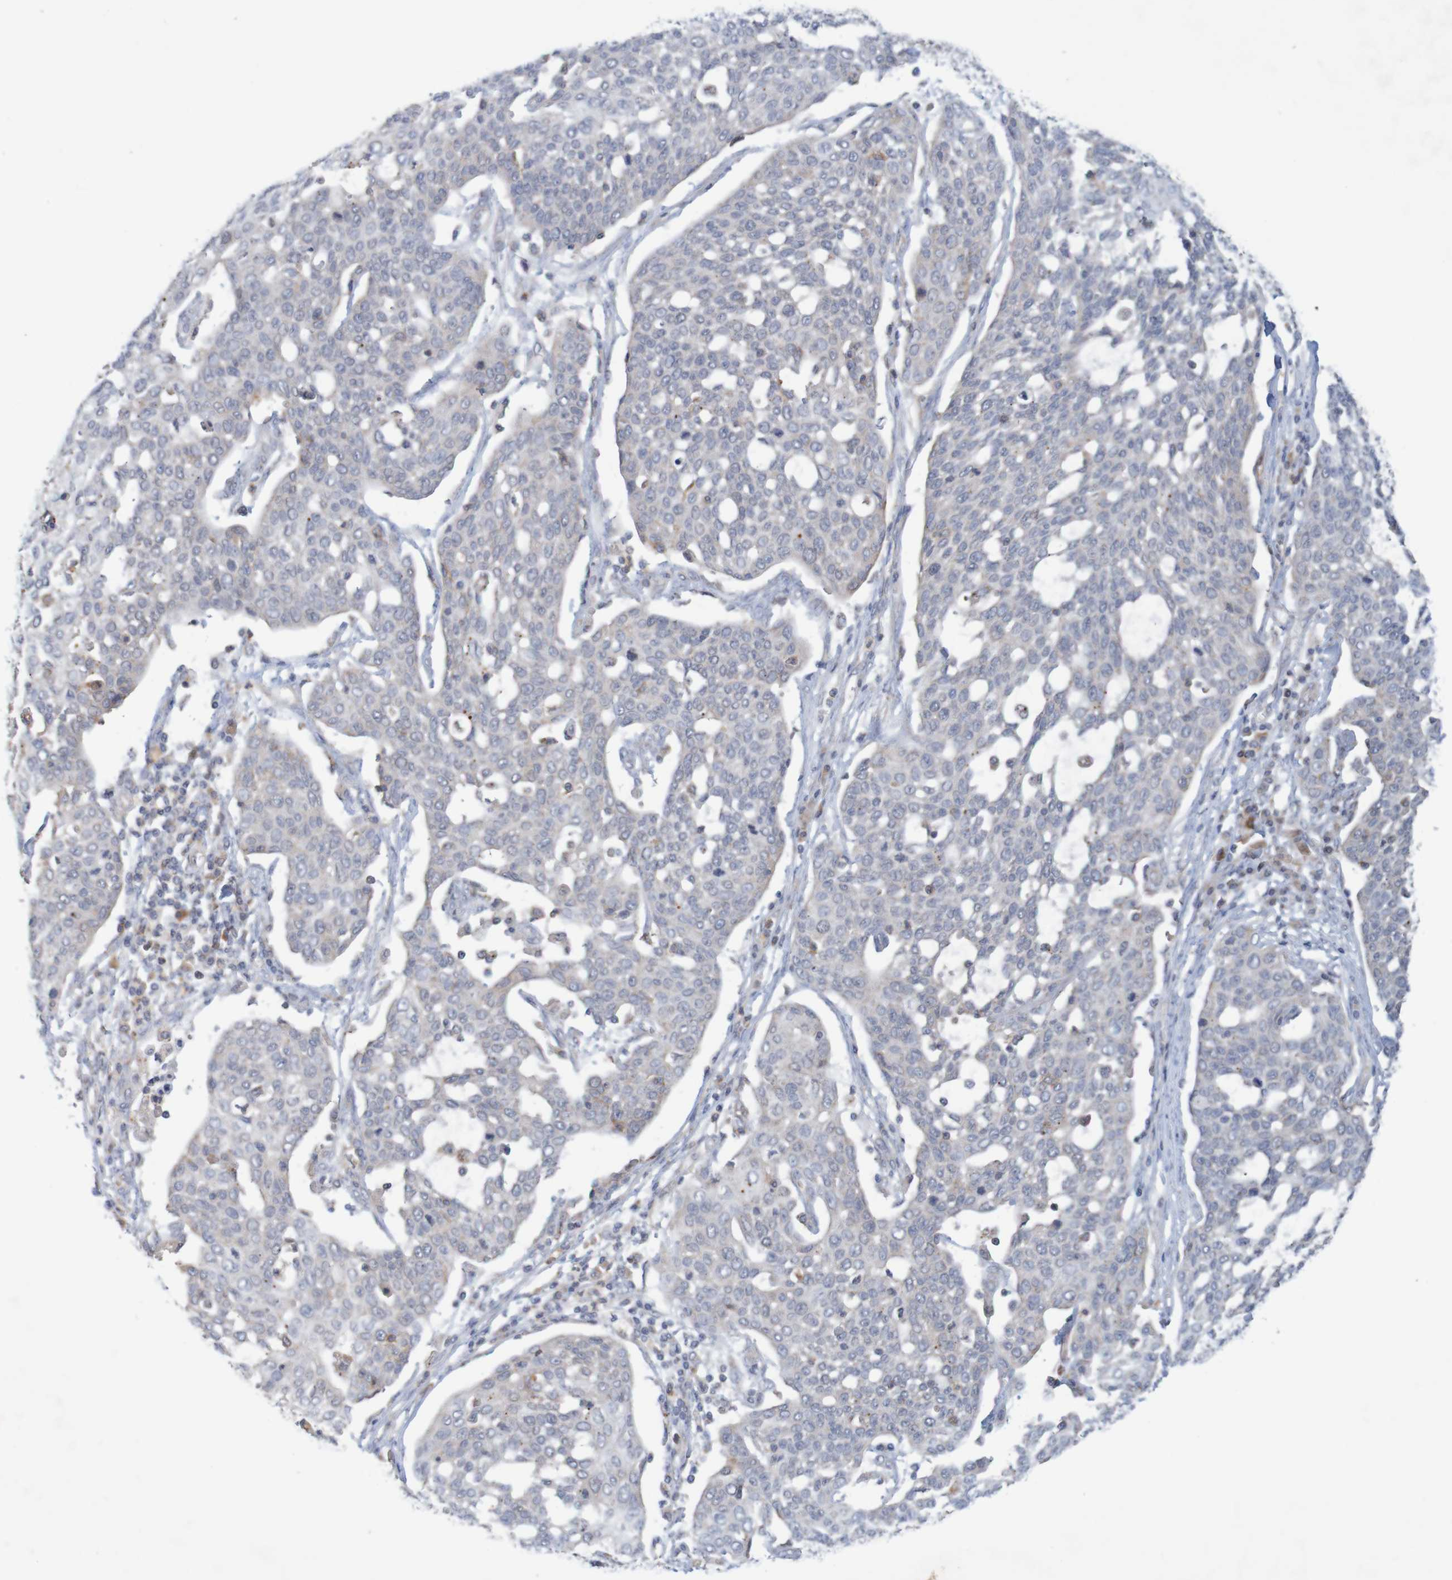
{"staining": {"intensity": "negative", "quantity": "none", "location": "none"}, "tissue": "cervical cancer", "cell_type": "Tumor cells", "image_type": "cancer", "snomed": [{"axis": "morphology", "description": "Squamous cell carcinoma, NOS"}, {"axis": "topography", "description": "Cervix"}], "caption": "High power microscopy micrograph of an immunohistochemistry micrograph of squamous cell carcinoma (cervical), revealing no significant staining in tumor cells. (DAB (3,3'-diaminobenzidine) immunohistochemistry (IHC) with hematoxylin counter stain).", "gene": "NAV2", "patient": {"sex": "female", "age": 34}}